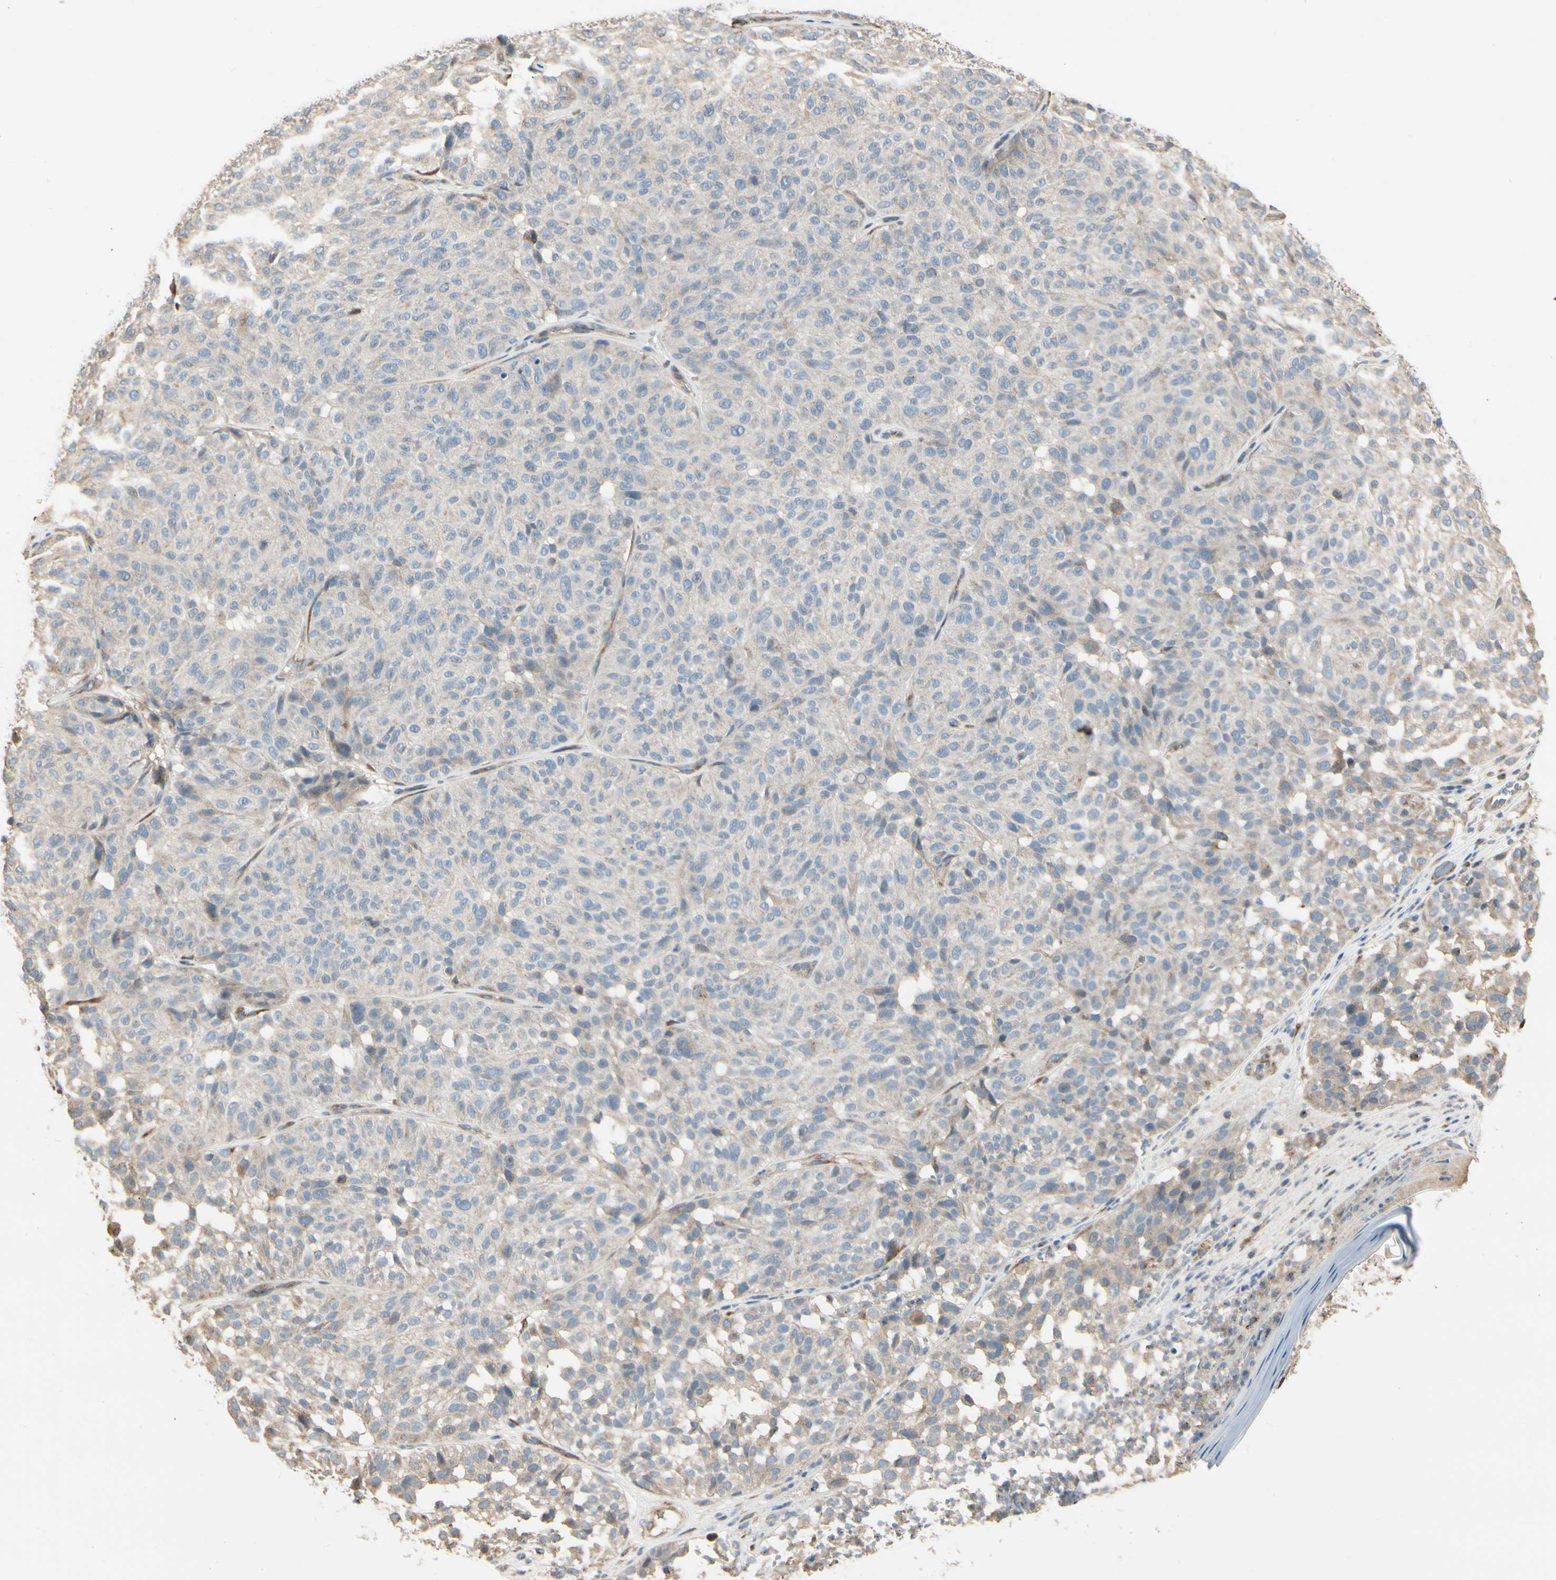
{"staining": {"intensity": "negative", "quantity": "none", "location": "none"}, "tissue": "melanoma", "cell_type": "Tumor cells", "image_type": "cancer", "snomed": [{"axis": "morphology", "description": "Malignant melanoma, NOS"}, {"axis": "topography", "description": "Skin"}], "caption": "High power microscopy micrograph of an immunohistochemistry micrograph of melanoma, revealing no significant positivity in tumor cells.", "gene": "NUCB2", "patient": {"sex": "female", "age": 46}}